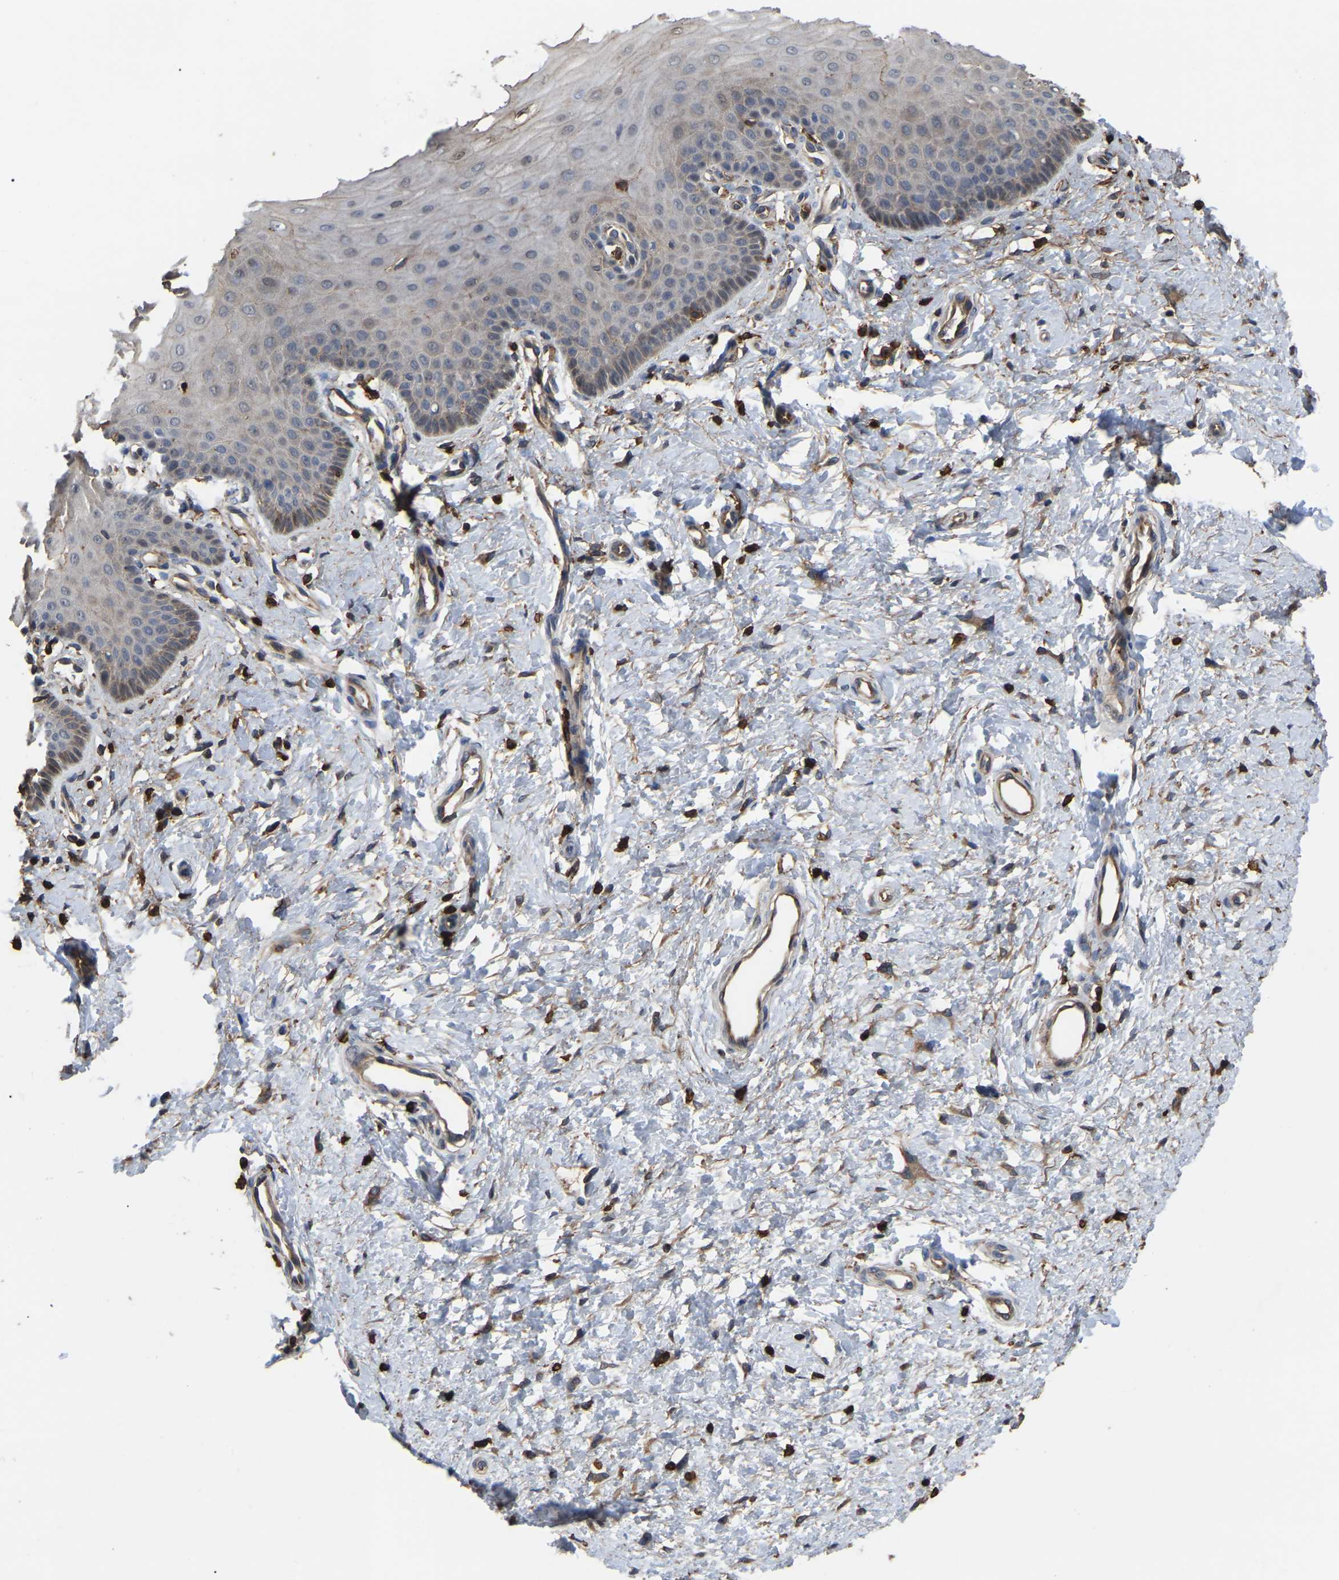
{"staining": {"intensity": "moderate", "quantity": "25%-75%", "location": "cytoplasmic/membranous,nuclear"}, "tissue": "cervix", "cell_type": "Squamous epithelial cells", "image_type": "normal", "snomed": [{"axis": "morphology", "description": "Normal tissue, NOS"}, {"axis": "topography", "description": "Cervix"}], "caption": "Normal cervix reveals moderate cytoplasmic/membranous,nuclear expression in about 25%-75% of squamous epithelial cells, visualized by immunohistochemistry. Using DAB (3,3'-diaminobenzidine) (brown) and hematoxylin (blue) stains, captured at high magnification using brightfield microscopy.", "gene": "CIT", "patient": {"sex": "female", "age": 55}}